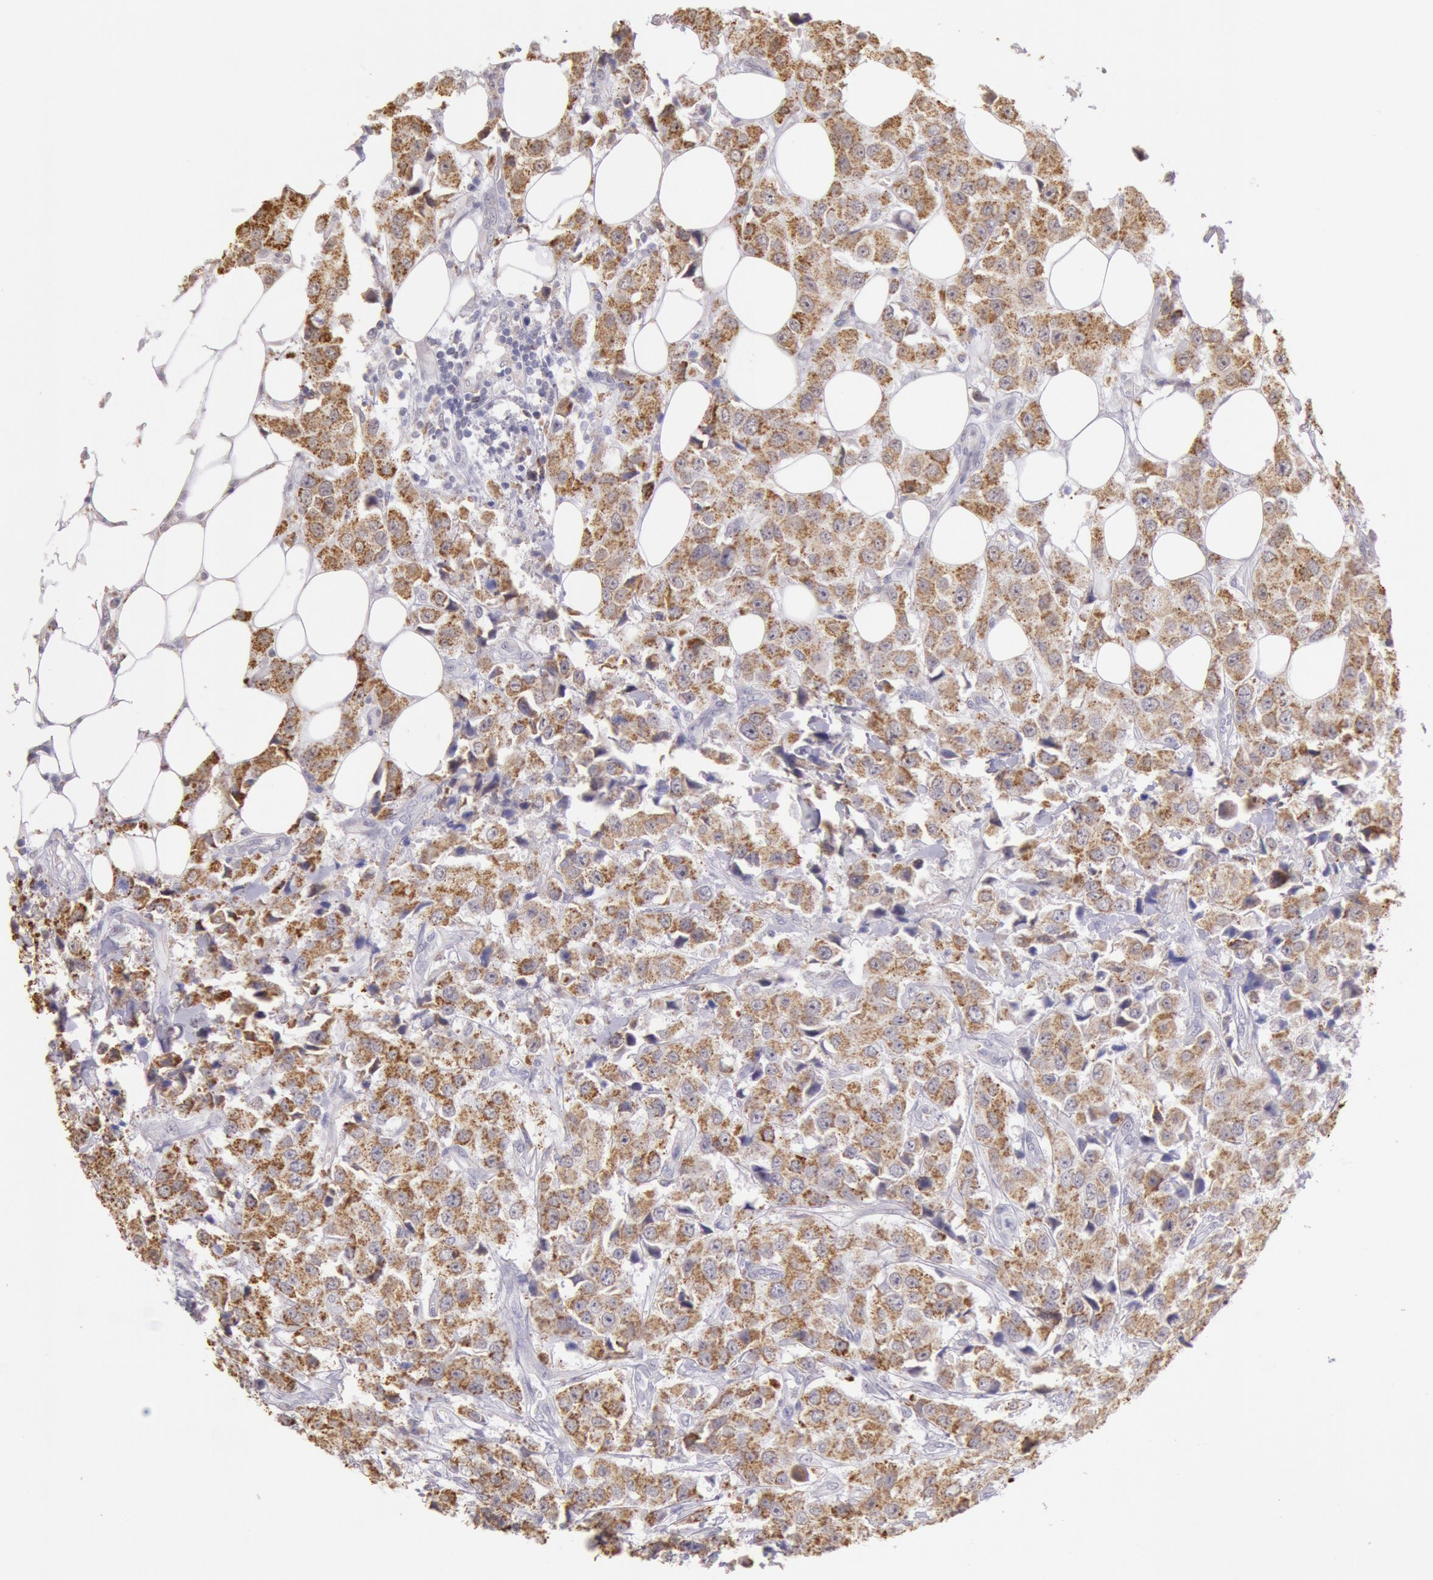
{"staining": {"intensity": "strong", "quantity": ">75%", "location": "cytoplasmic/membranous"}, "tissue": "breast cancer", "cell_type": "Tumor cells", "image_type": "cancer", "snomed": [{"axis": "morphology", "description": "Duct carcinoma"}, {"axis": "topography", "description": "Breast"}], "caption": "Immunohistochemical staining of breast cancer (infiltrating ductal carcinoma) displays high levels of strong cytoplasmic/membranous protein positivity in approximately >75% of tumor cells. The staining was performed using DAB (3,3'-diaminobenzidine), with brown indicating positive protein expression. Nuclei are stained blue with hematoxylin.", "gene": "FRMD6", "patient": {"sex": "female", "age": 58}}